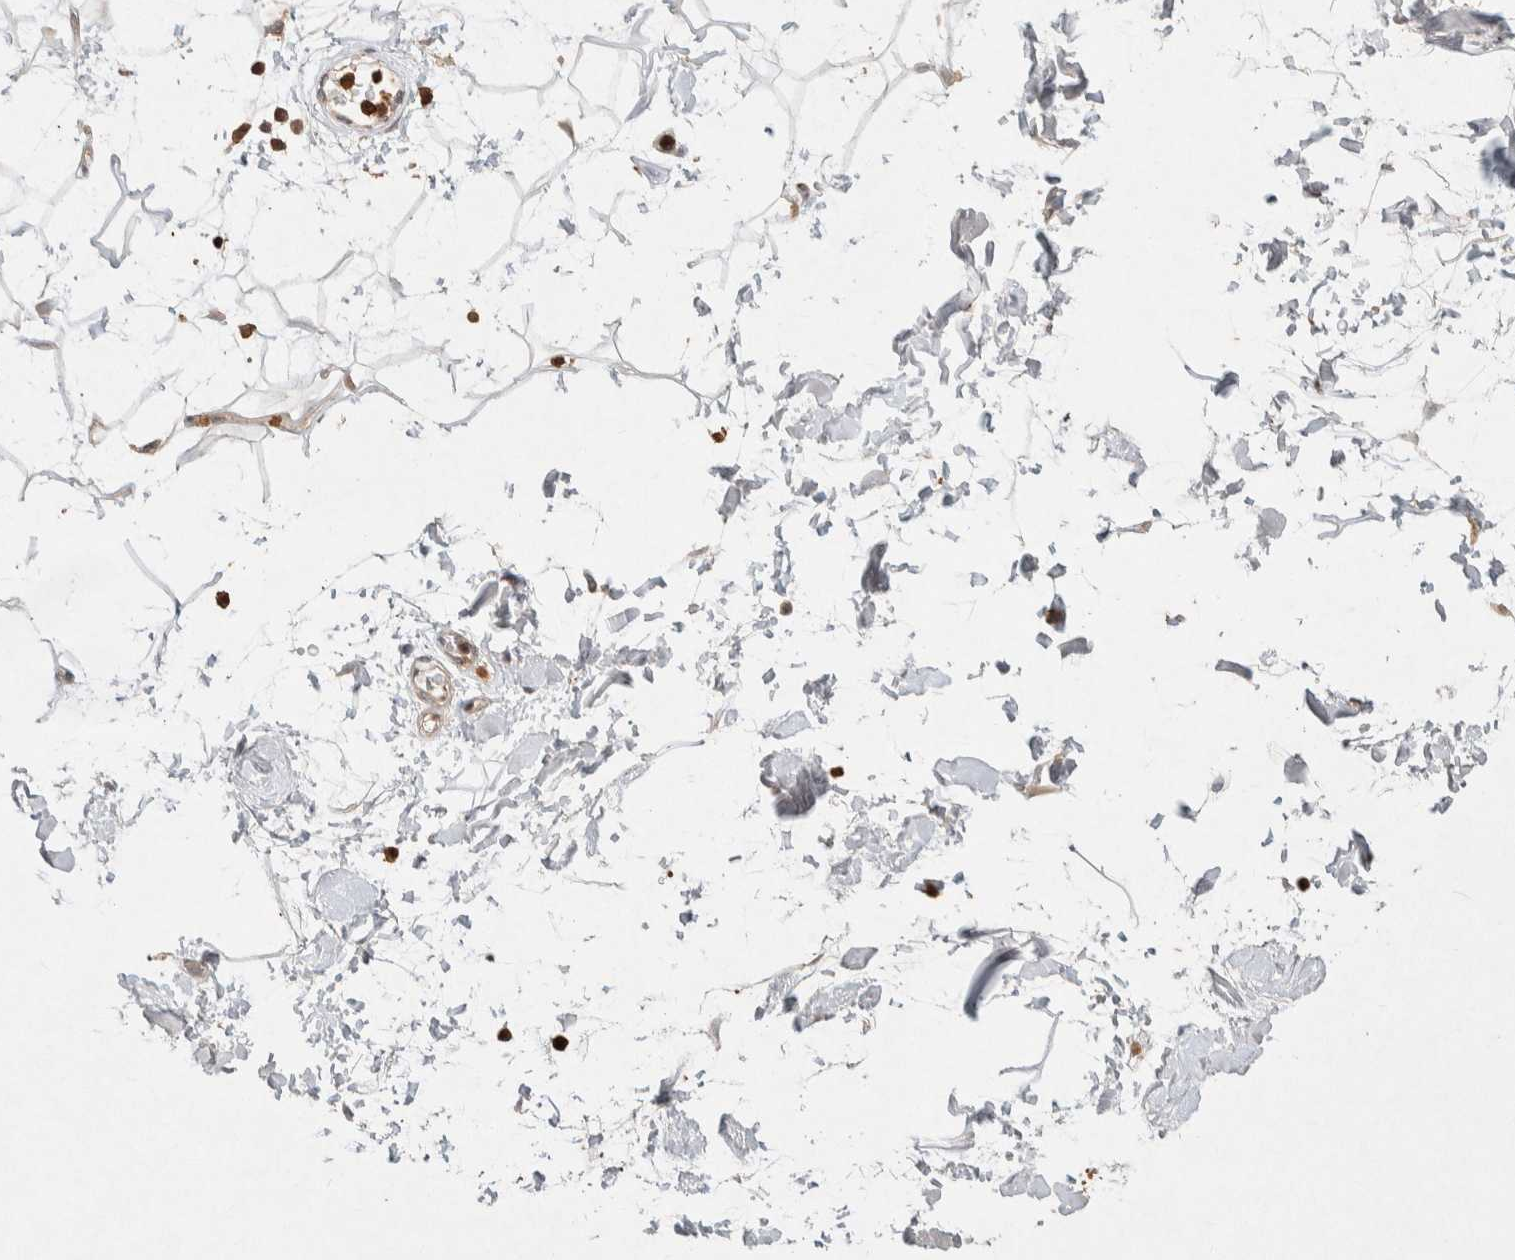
{"staining": {"intensity": "weak", "quantity": "25%-75%", "location": "cytoplasmic/membranous"}, "tissue": "adipose tissue", "cell_type": "Adipocytes", "image_type": "normal", "snomed": [{"axis": "morphology", "description": "Normal tissue, NOS"}, {"axis": "topography", "description": "Soft tissue"}], "caption": "Immunohistochemical staining of normal adipose tissue reveals 25%-75% levels of weak cytoplasmic/membranous protein expression in approximately 25%-75% of adipocytes.", "gene": "RAC2", "patient": {"sex": "male", "age": 72}}